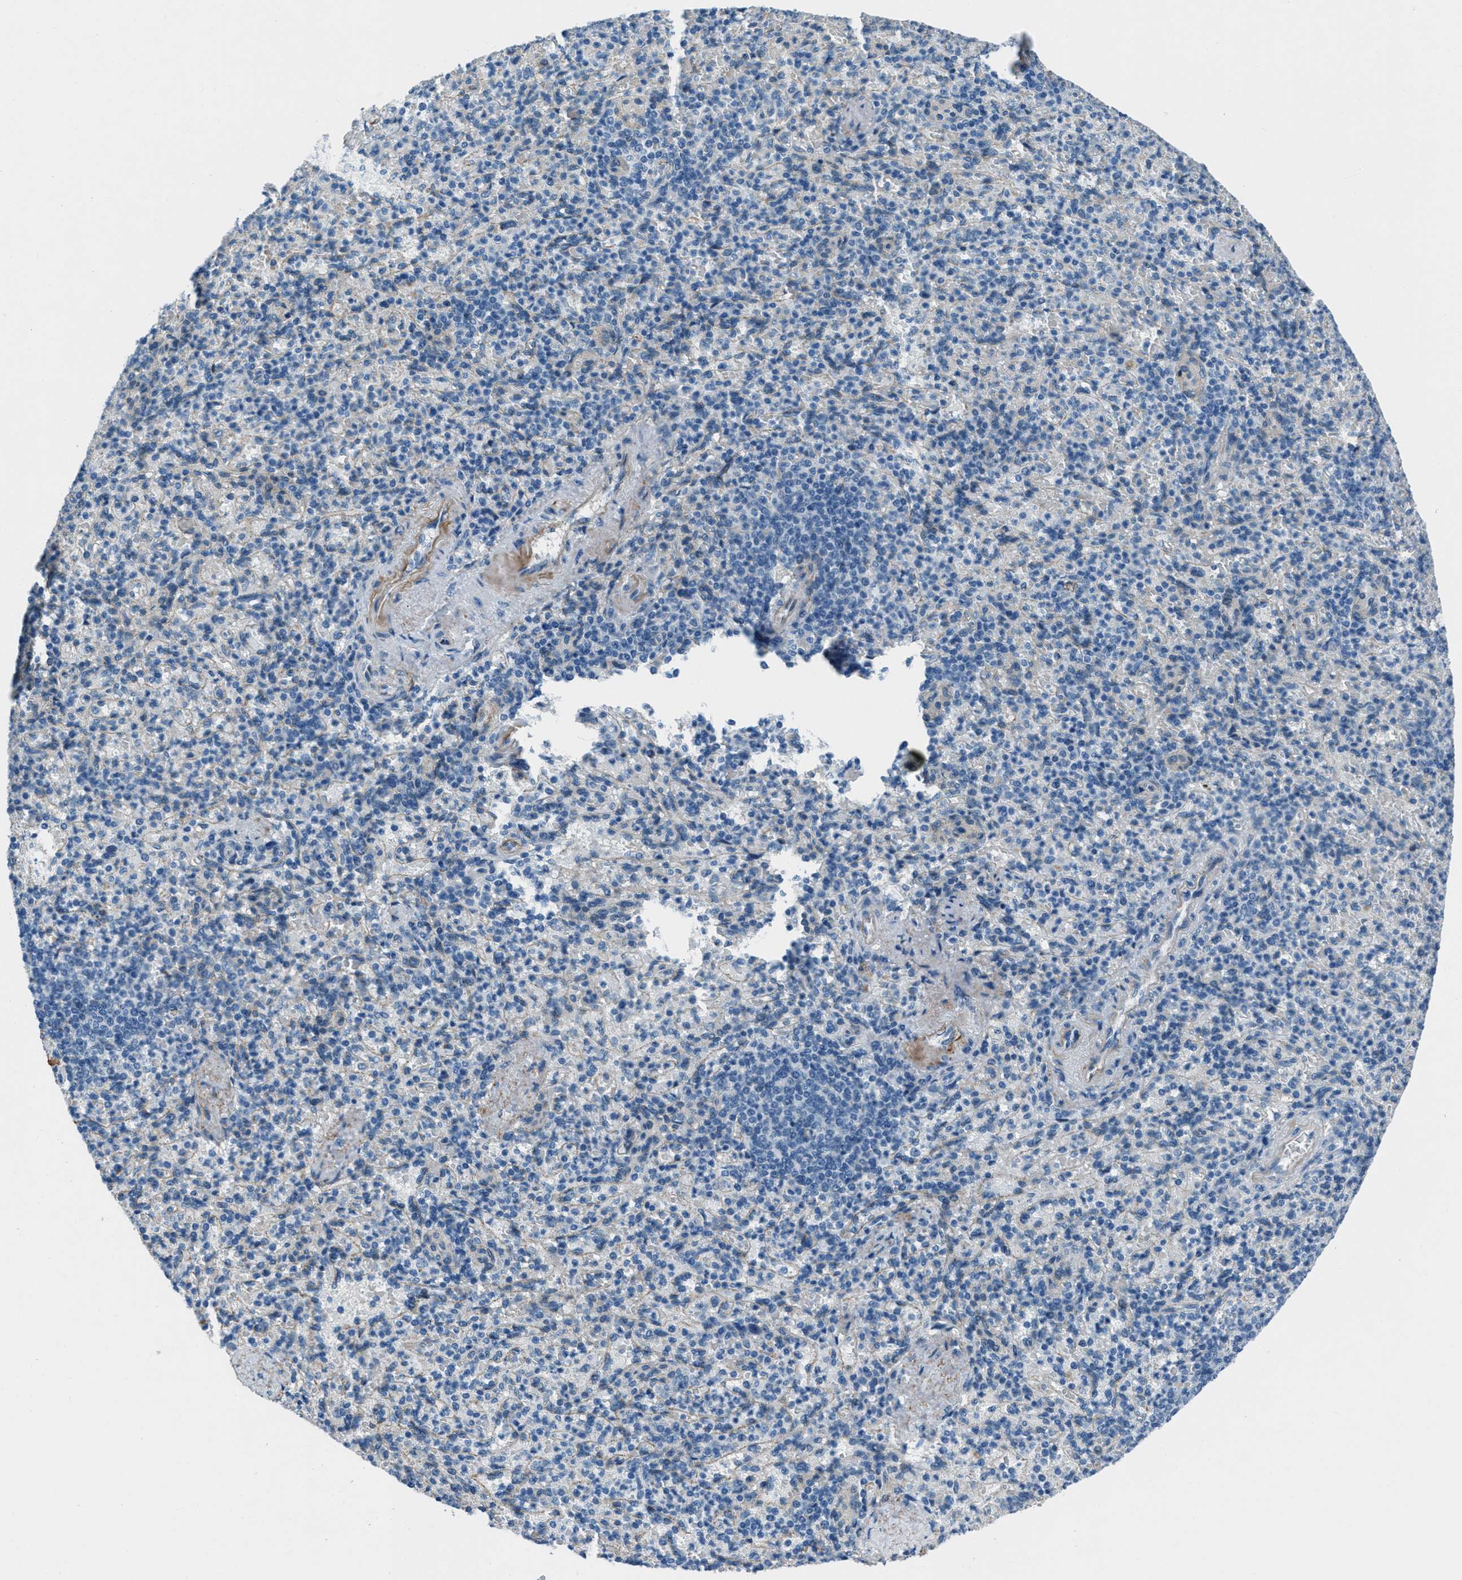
{"staining": {"intensity": "negative", "quantity": "none", "location": "none"}, "tissue": "spleen", "cell_type": "Cells in red pulp", "image_type": "normal", "snomed": [{"axis": "morphology", "description": "Normal tissue, NOS"}, {"axis": "topography", "description": "Spleen"}], "caption": "Immunohistochemistry histopathology image of unremarkable spleen: spleen stained with DAB exhibits no significant protein positivity in cells in red pulp.", "gene": "FBN1", "patient": {"sex": "female", "age": 74}}